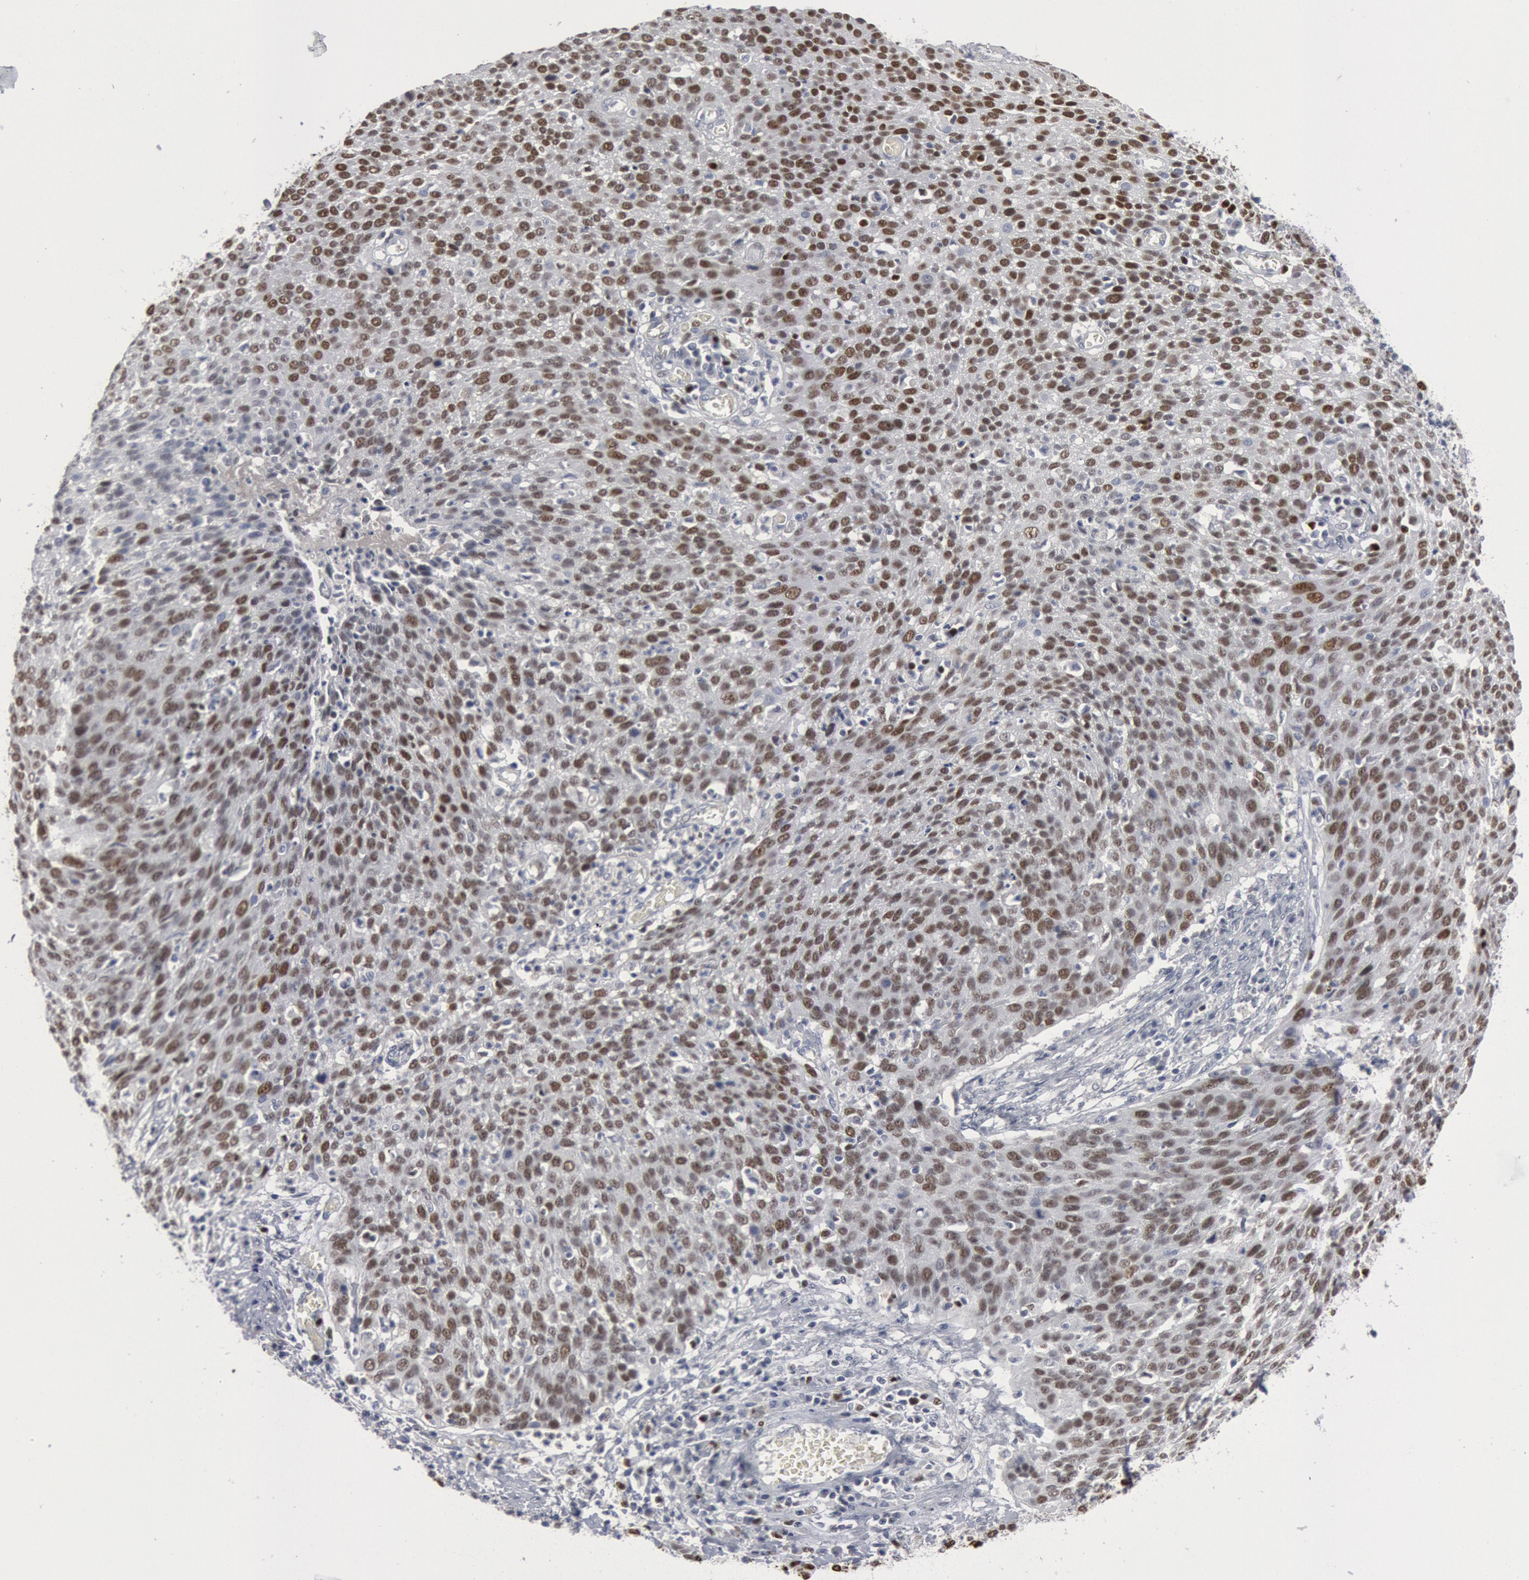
{"staining": {"intensity": "strong", "quantity": "25%-75%", "location": "nuclear"}, "tissue": "cervical cancer", "cell_type": "Tumor cells", "image_type": "cancer", "snomed": [{"axis": "morphology", "description": "Squamous cell carcinoma, NOS"}, {"axis": "topography", "description": "Cervix"}], "caption": "Squamous cell carcinoma (cervical) stained with DAB (3,3'-diaminobenzidine) immunohistochemistry (IHC) shows high levels of strong nuclear staining in about 25%-75% of tumor cells.", "gene": "WDHD1", "patient": {"sex": "female", "age": 38}}